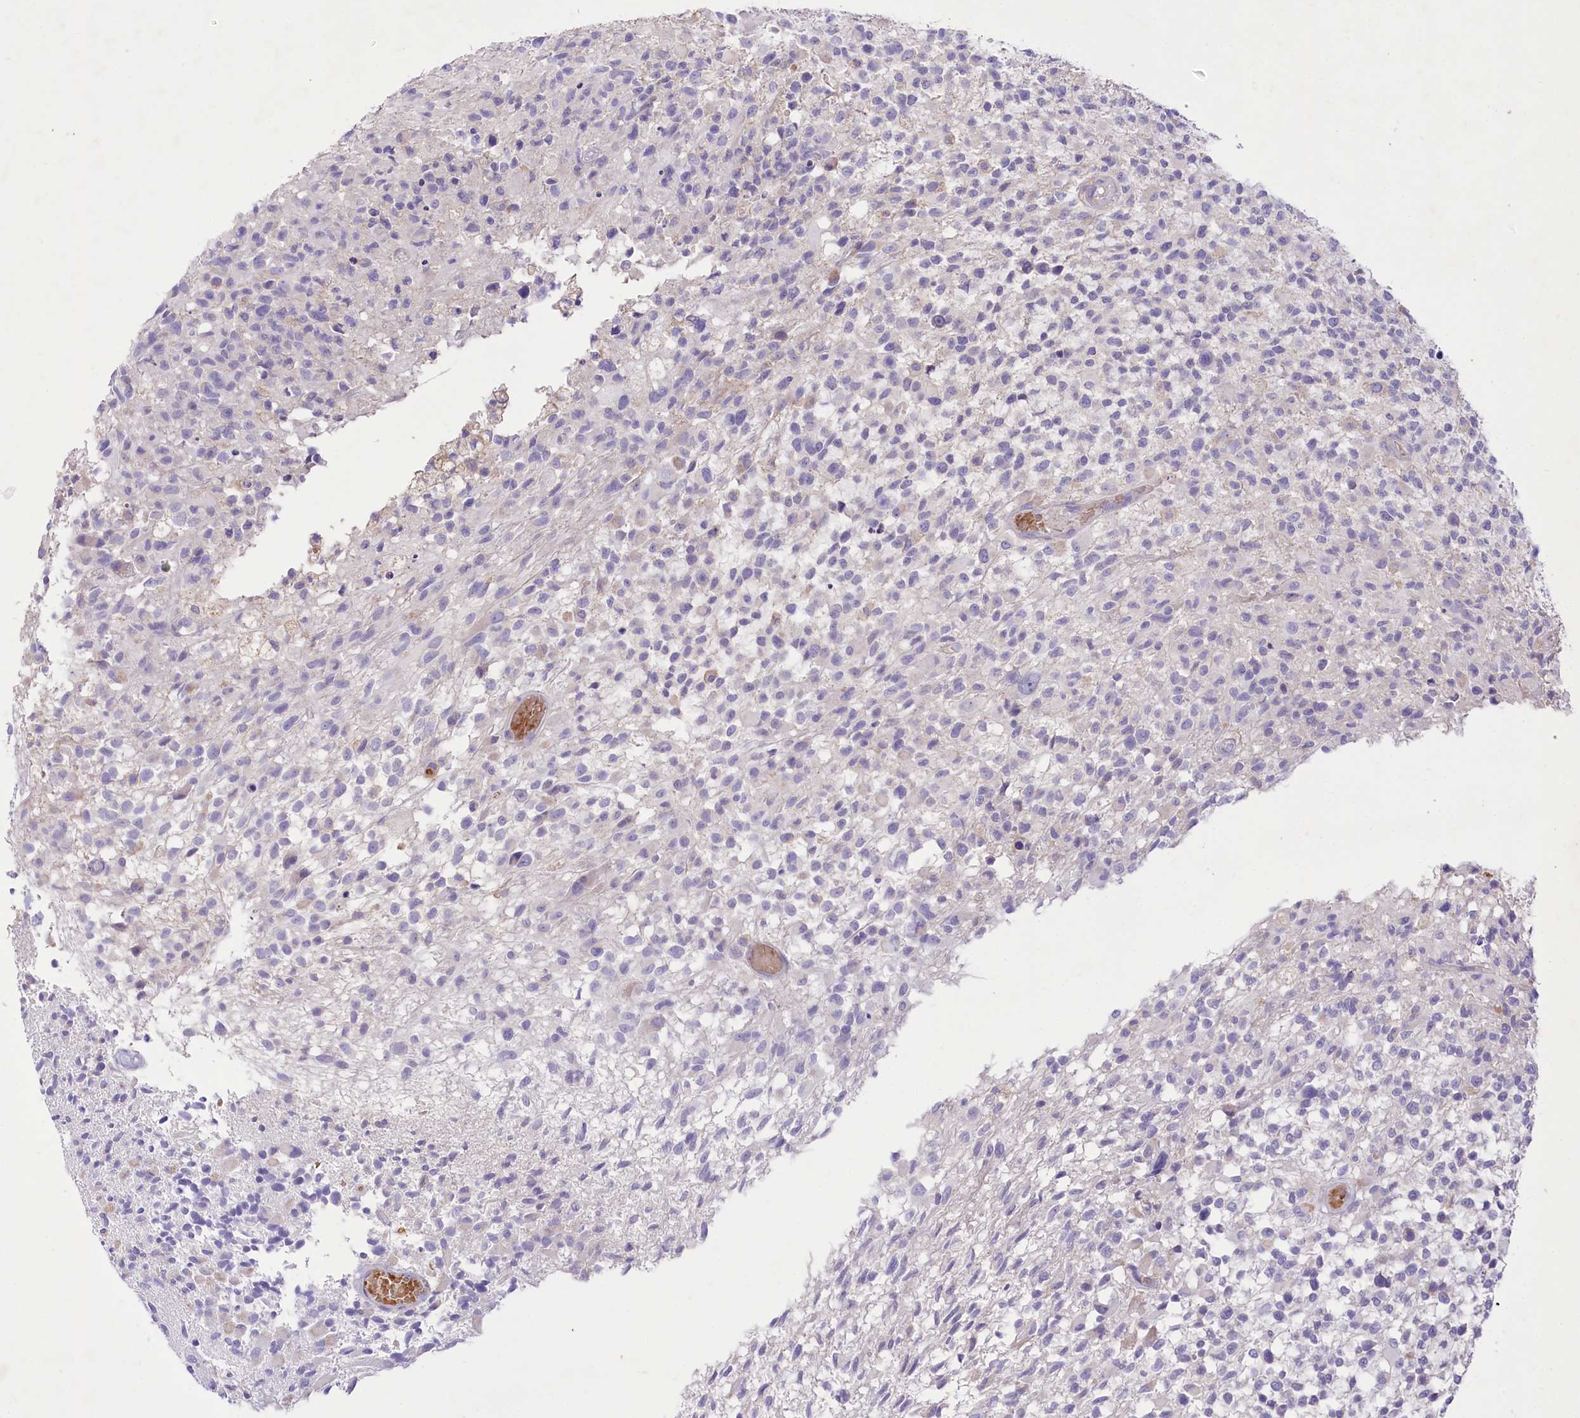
{"staining": {"intensity": "negative", "quantity": "none", "location": "none"}, "tissue": "glioma", "cell_type": "Tumor cells", "image_type": "cancer", "snomed": [{"axis": "morphology", "description": "Glioma, malignant, High grade"}, {"axis": "morphology", "description": "Glioblastoma, NOS"}, {"axis": "topography", "description": "Brain"}], "caption": "High magnification brightfield microscopy of glioma stained with DAB (3,3'-diaminobenzidine) (brown) and counterstained with hematoxylin (blue): tumor cells show no significant expression.", "gene": "PRSS53", "patient": {"sex": "male", "age": 60}}